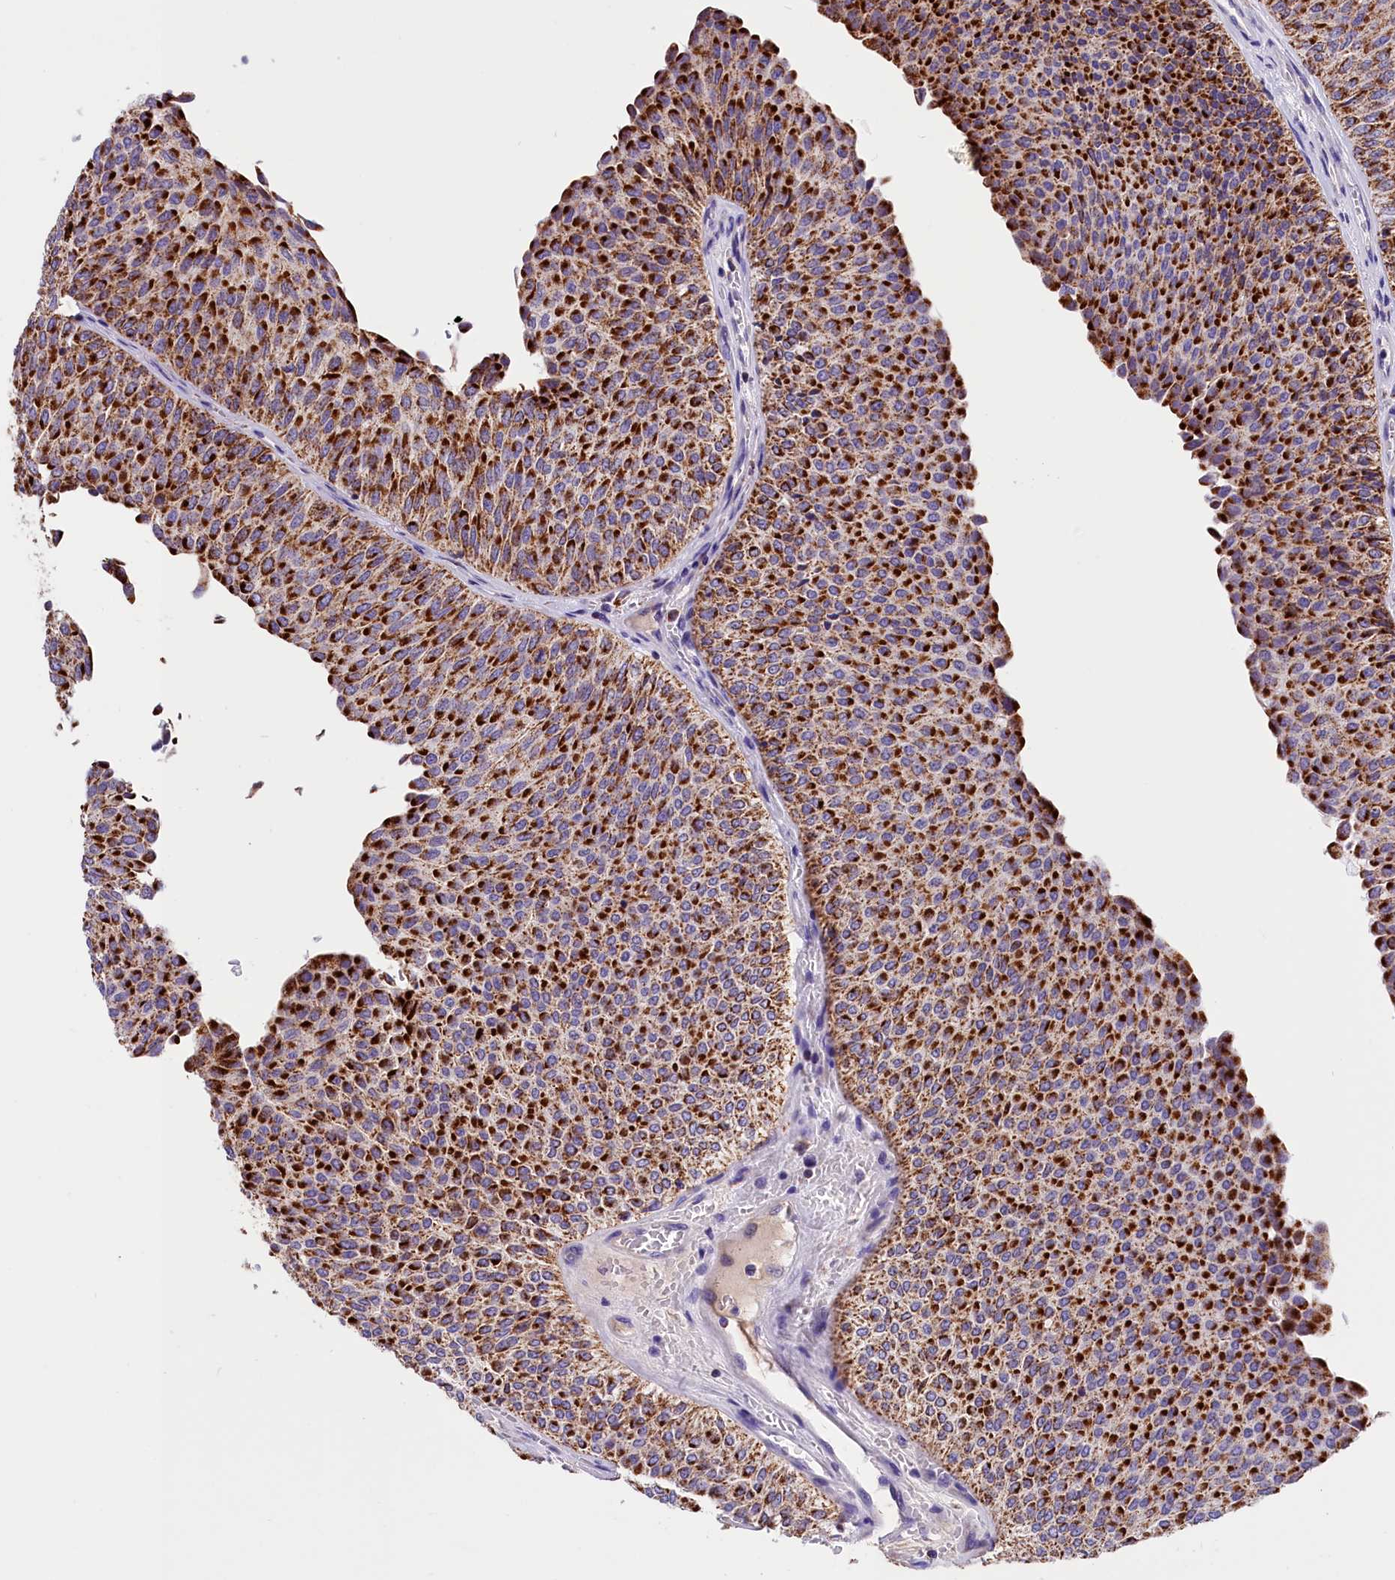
{"staining": {"intensity": "strong", "quantity": ">75%", "location": "cytoplasmic/membranous"}, "tissue": "urothelial cancer", "cell_type": "Tumor cells", "image_type": "cancer", "snomed": [{"axis": "morphology", "description": "Urothelial carcinoma, Low grade"}, {"axis": "topography", "description": "Urinary bladder"}], "caption": "The micrograph exhibits staining of low-grade urothelial carcinoma, revealing strong cytoplasmic/membranous protein positivity (brown color) within tumor cells. The staining is performed using DAB brown chromogen to label protein expression. The nuclei are counter-stained blue using hematoxylin.", "gene": "ABAT", "patient": {"sex": "male", "age": 78}}